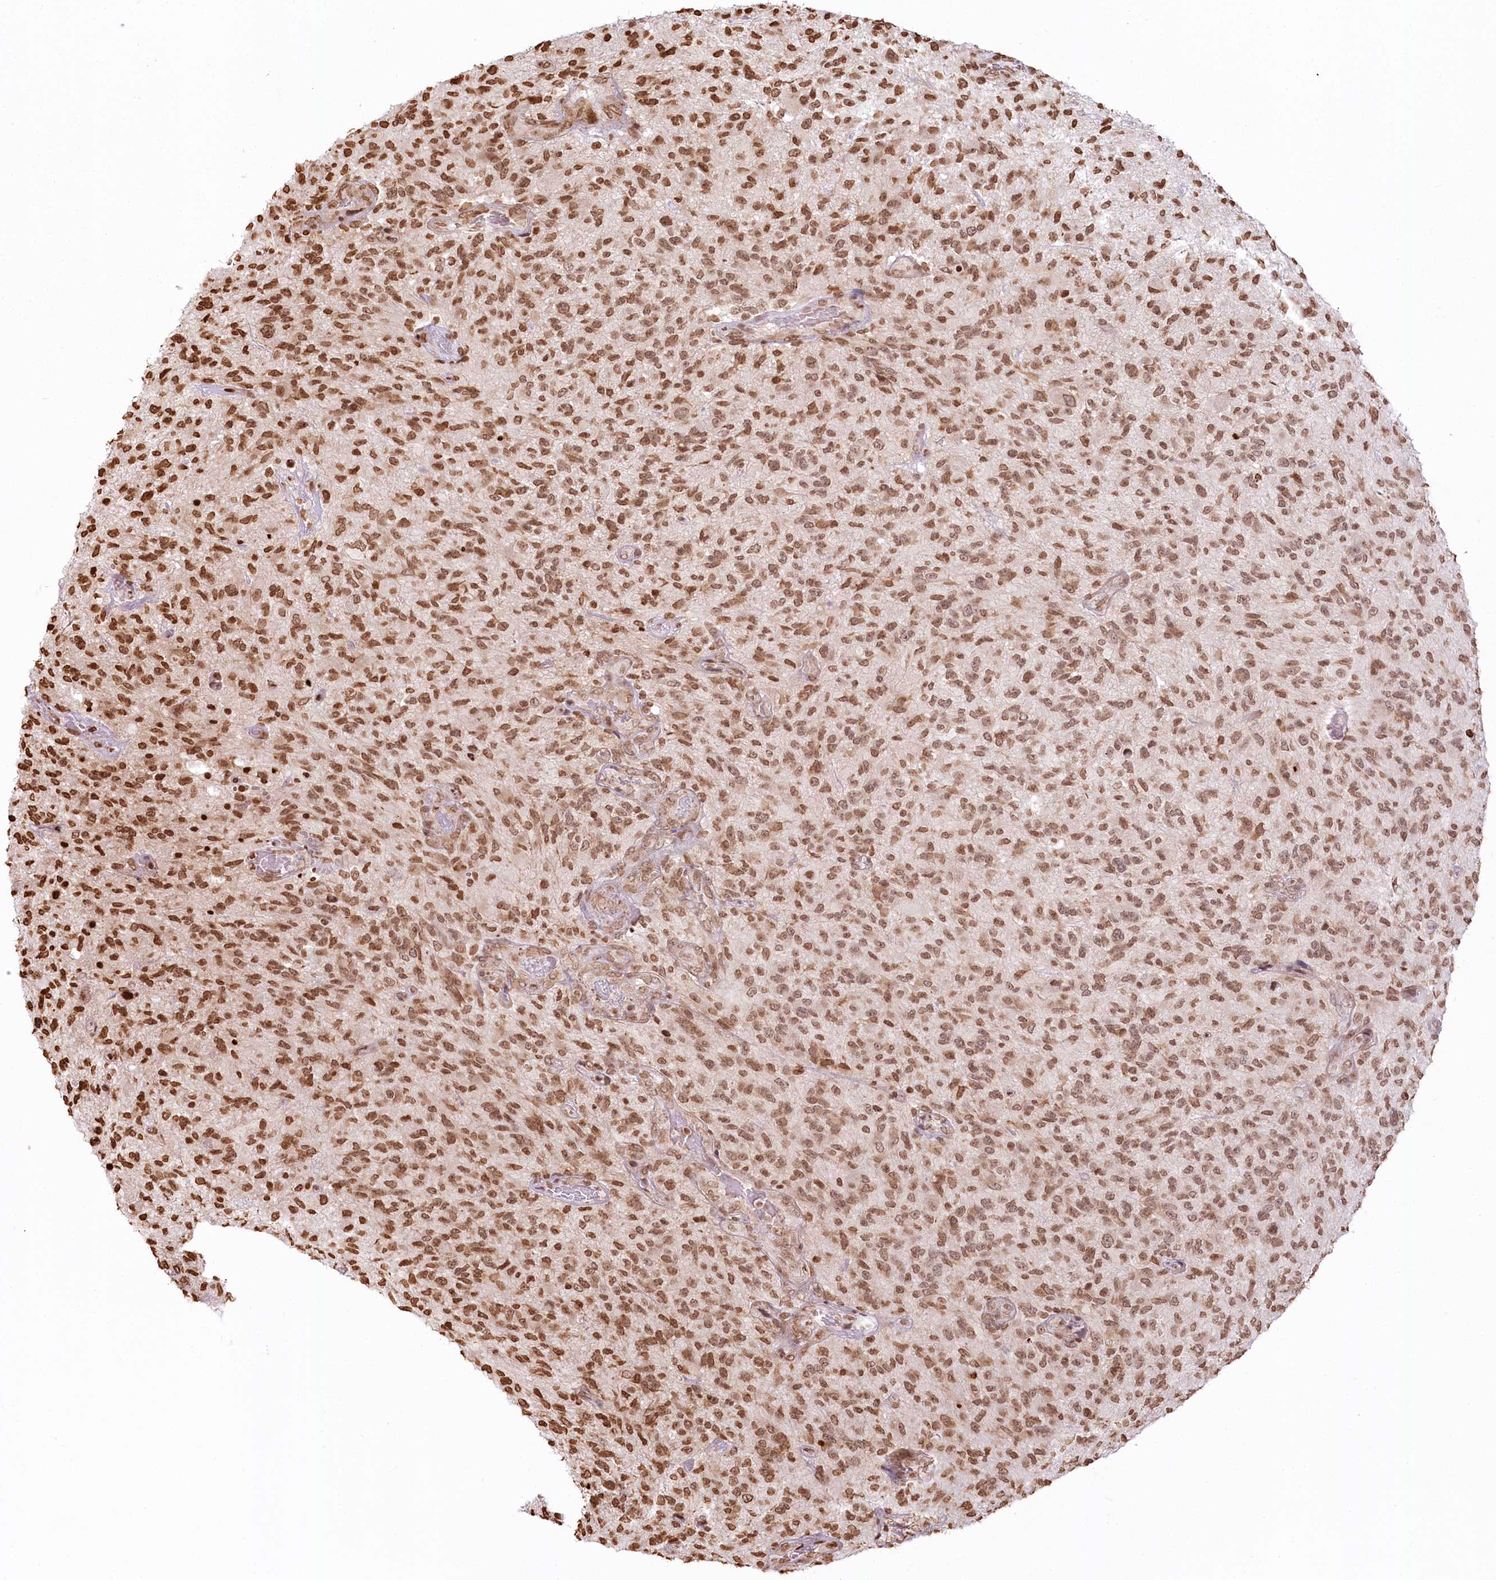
{"staining": {"intensity": "moderate", "quantity": ">75%", "location": "nuclear"}, "tissue": "glioma", "cell_type": "Tumor cells", "image_type": "cancer", "snomed": [{"axis": "morphology", "description": "Glioma, malignant, High grade"}, {"axis": "topography", "description": "Brain"}], "caption": "Protein analysis of glioma tissue exhibits moderate nuclear staining in approximately >75% of tumor cells. (DAB IHC, brown staining for protein, blue staining for nuclei).", "gene": "FAM13A", "patient": {"sex": "male", "age": 47}}